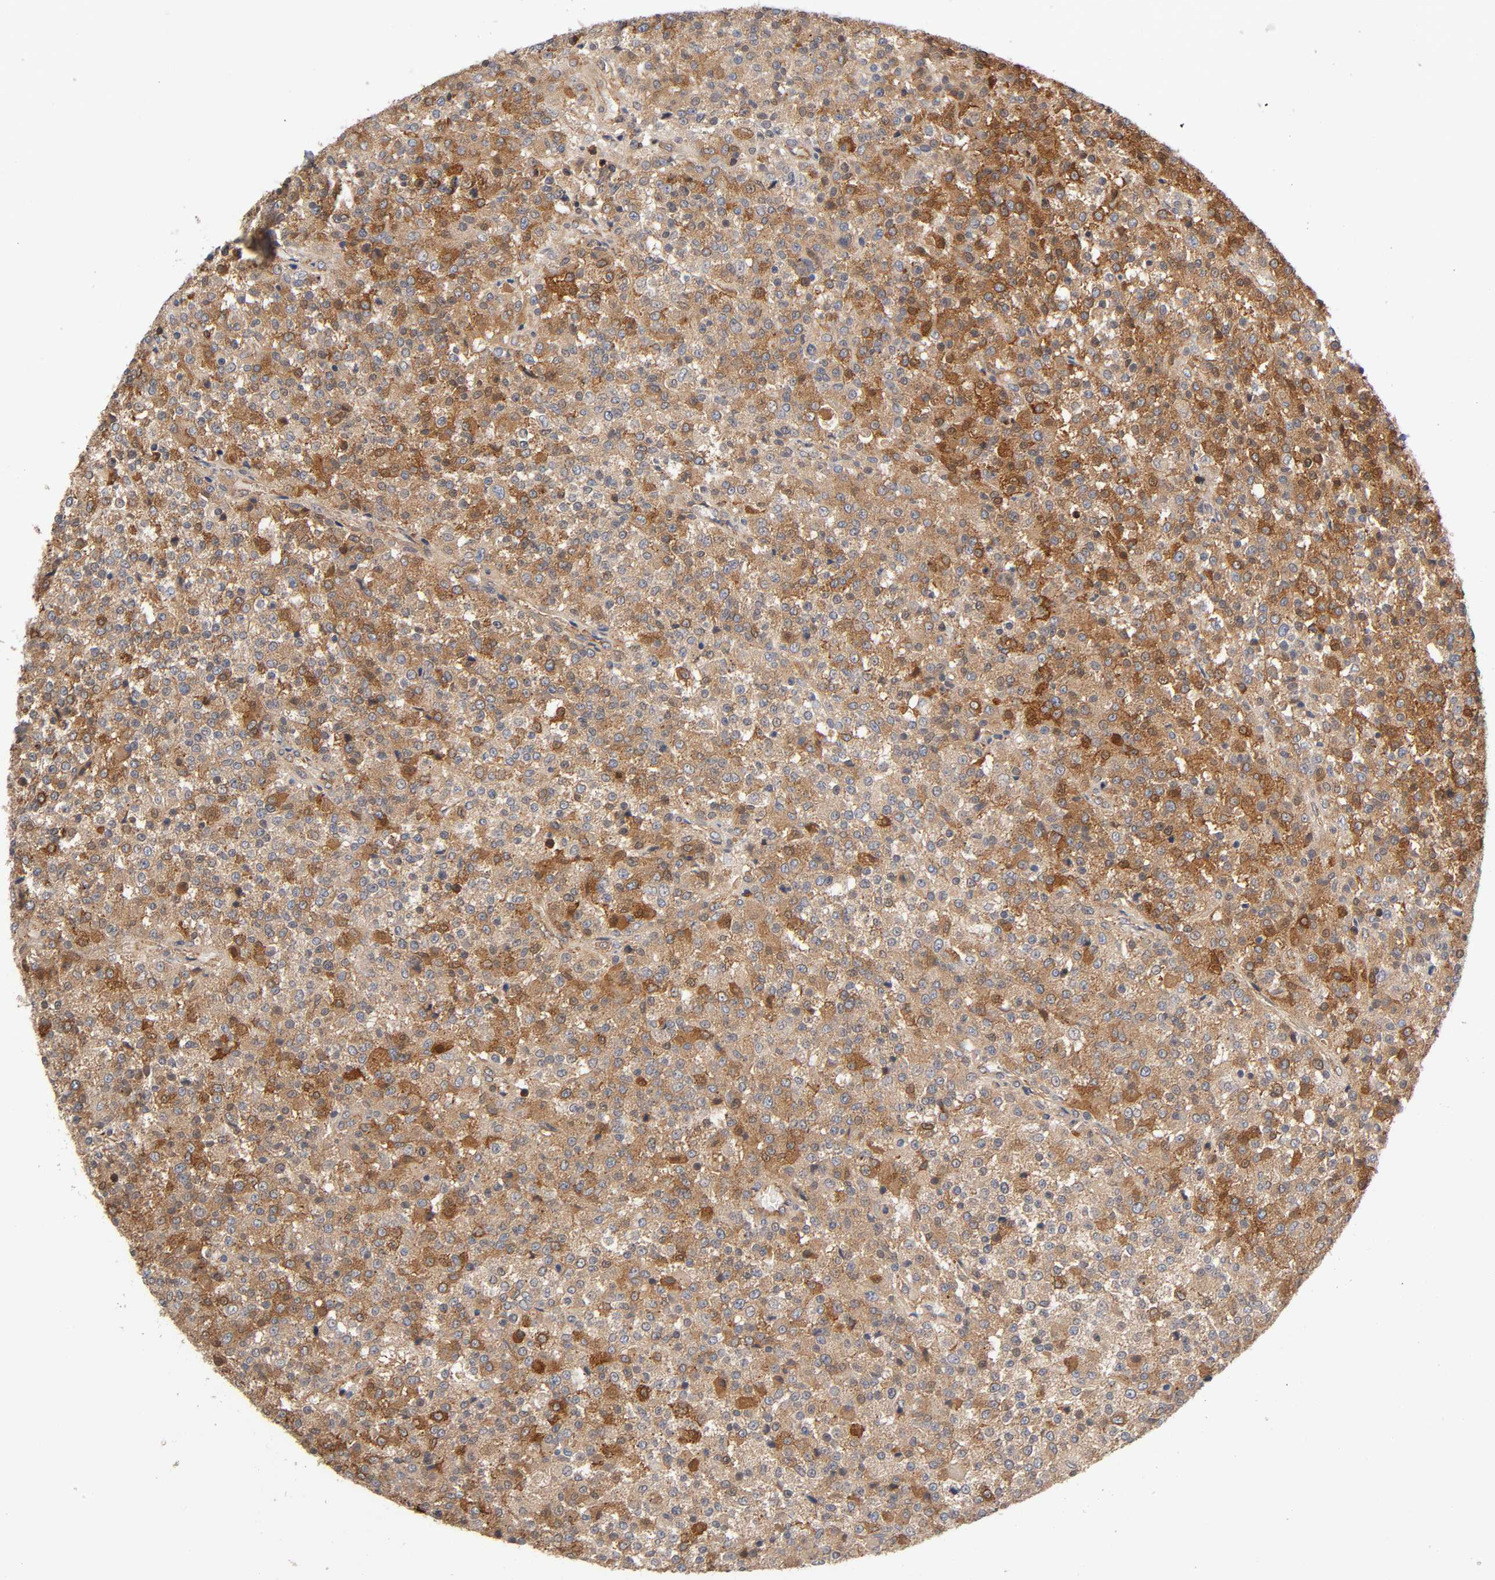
{"staining": {"intensity": "moderate", "quantity": "25%-75%", "location": "cytoplasmic/membranous"}, "tissue": "testis cancer", "cell_type": "Tumor cells", "image_type": "cancer", "snomed": [{"axis": "morphology", "description": "Seminoma, NOS"}, {"axis": "topography", "description": "Testis"}], "caption": "Human testis seminoma stained with a brown dye demonstrates moderate cytoplasmic/membranous positive expression in about 25%-75% of tumor cells.", "gene": "LAMTOR2", "patient": {"sex": "male", "age": 59}}